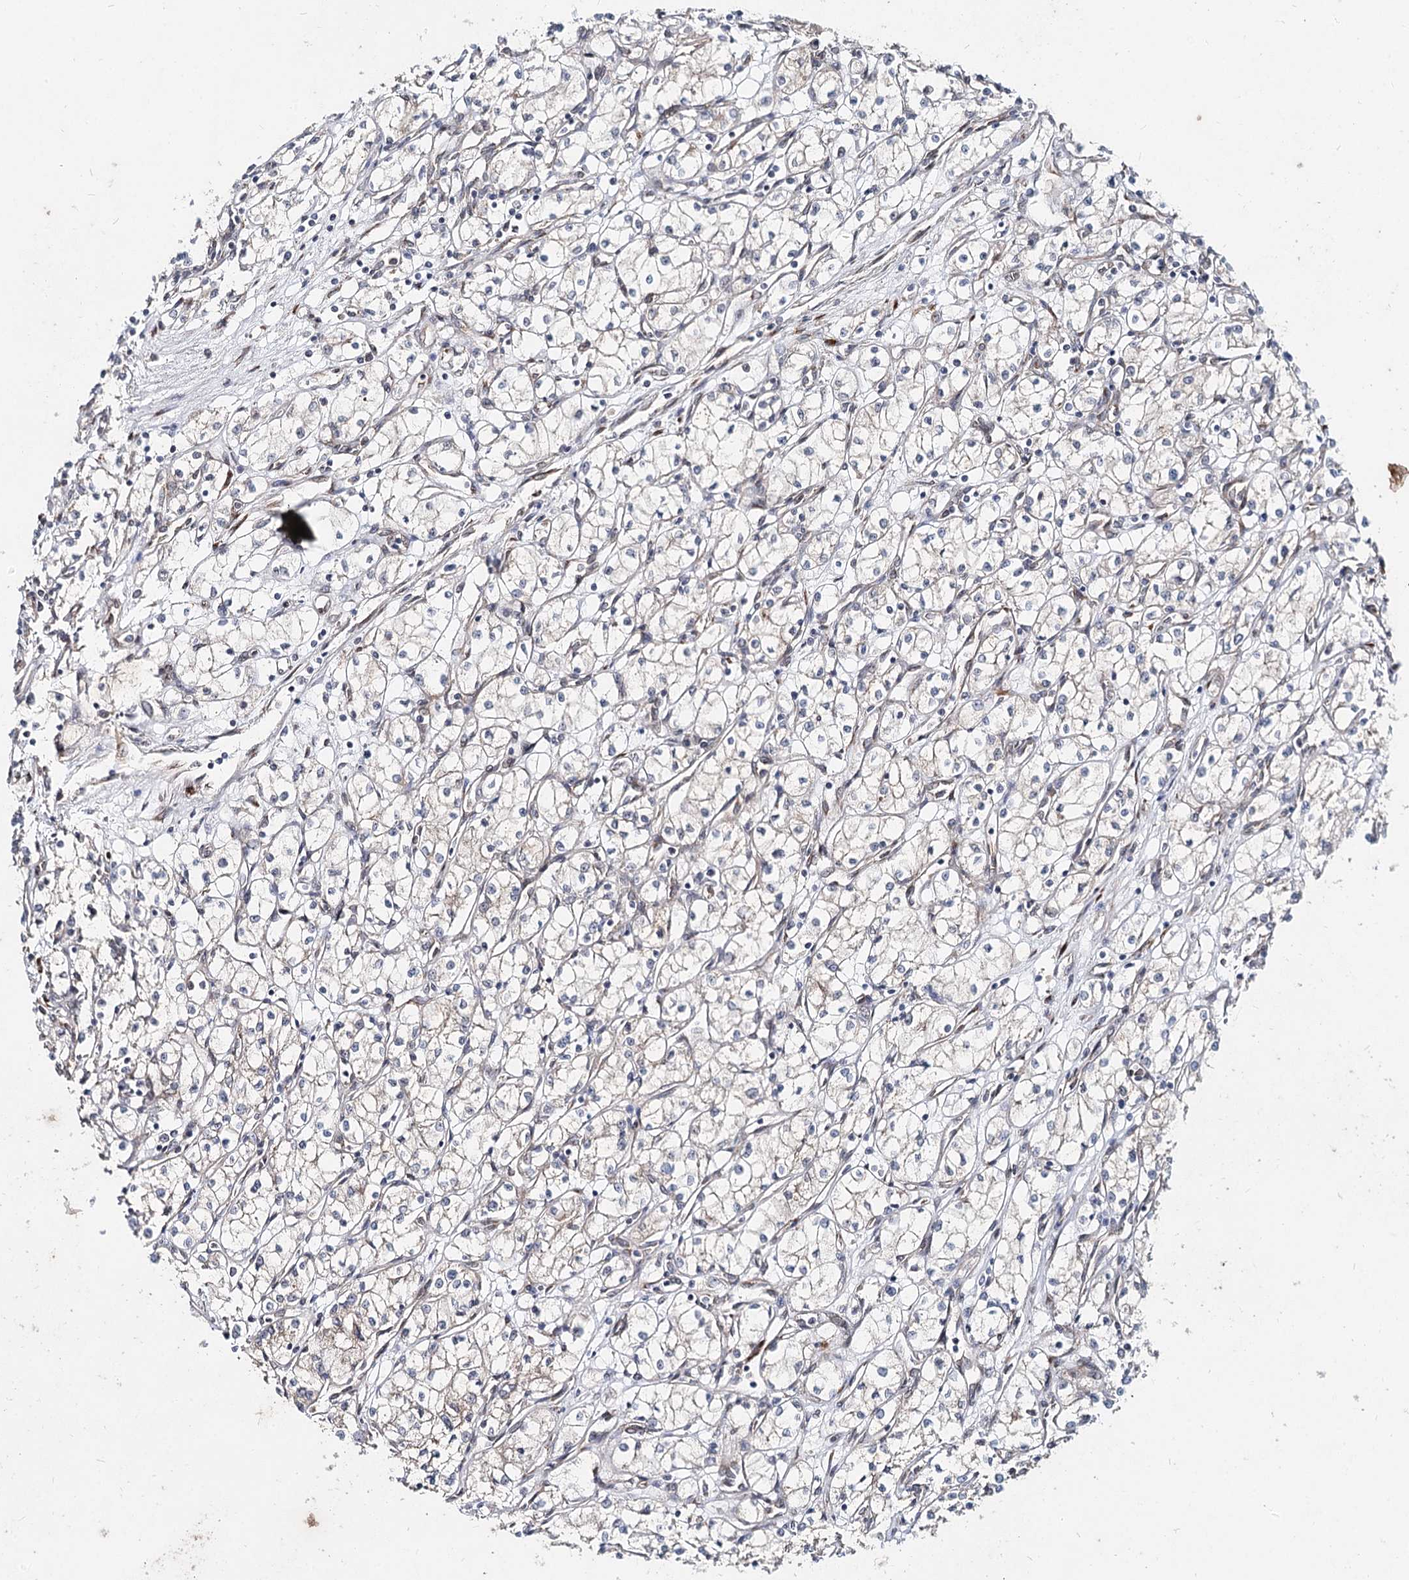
{"staining": {"intensity": "negative", "quantity": "none", "location": "none"}, "tissue": "renal cancer", "cell_type": "Tumor cells", "image_type": "cancer", "snomed": [{"axis": "morphology", "description": "Adenocarcinoma, NOS"}, {"axis": "topography", "description": "Kidney"}], "caption": "Renal cancer stained for a protein using immunohistochemistry (IHC) shows no positivity tumor cells.", "gene": "SPART", "patient": {"sex": "male", "age": 59}}